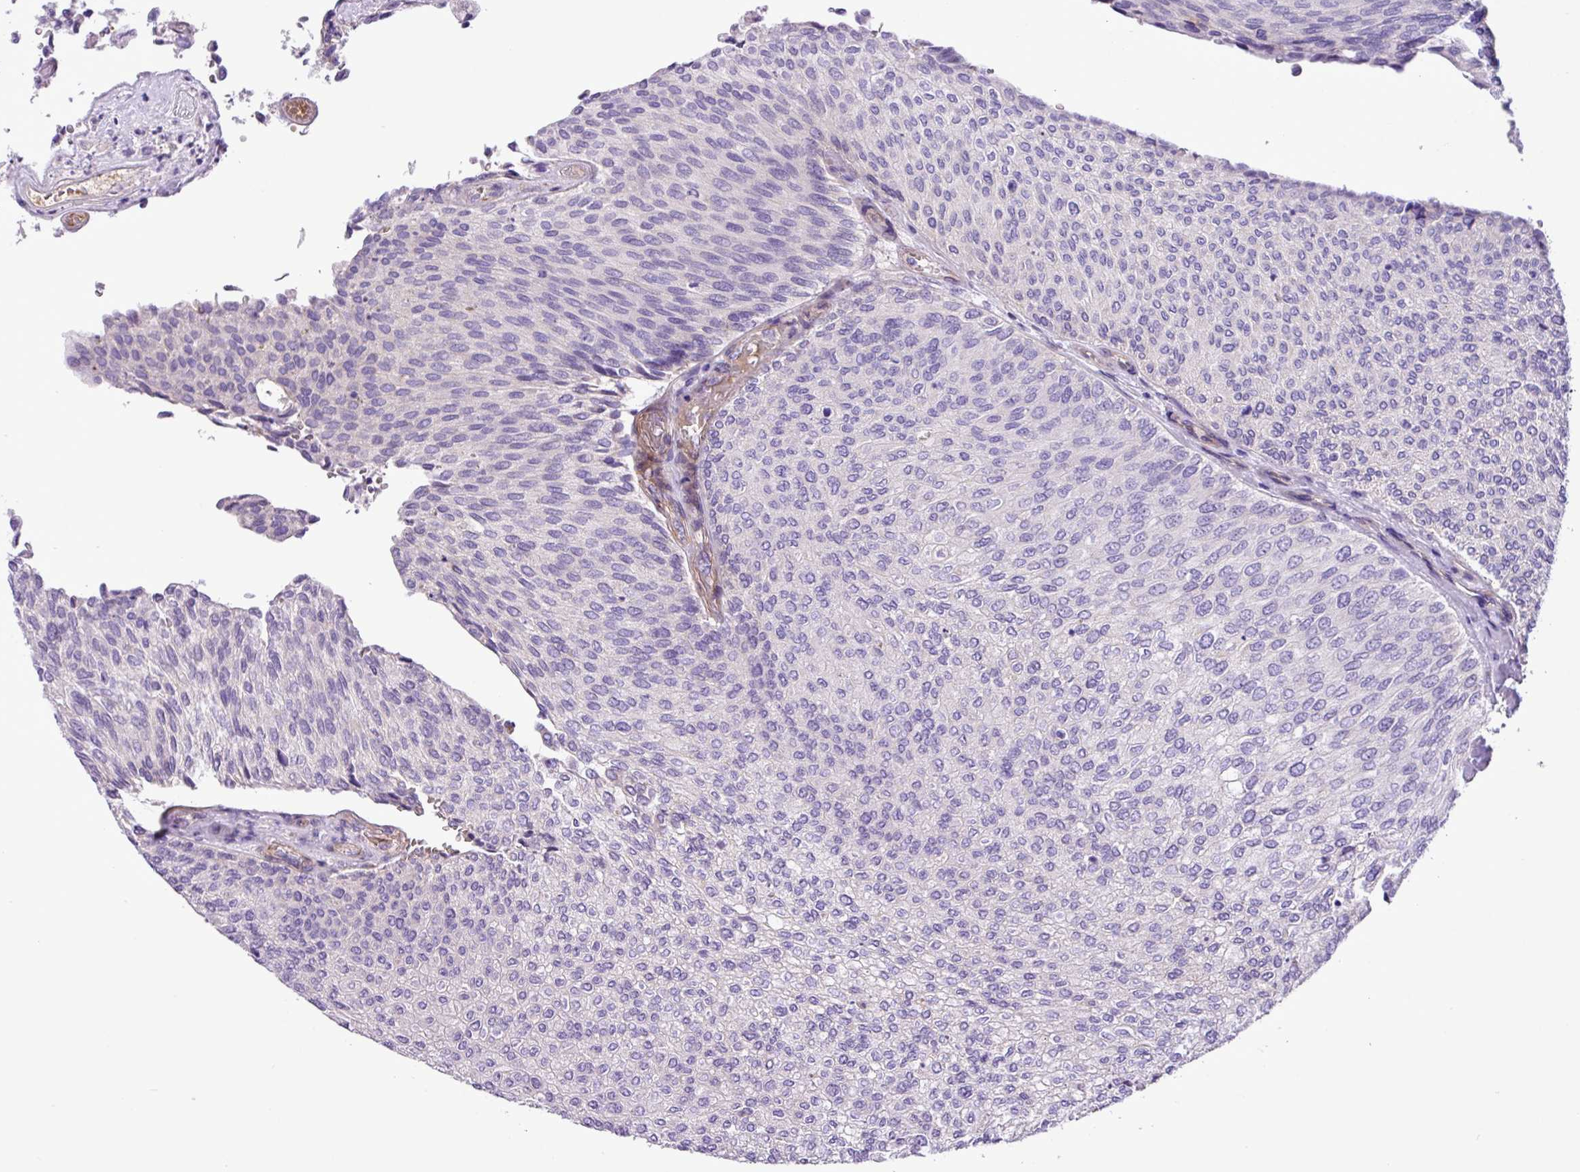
{"staining": {"intensity": "negative", "quantity": "none", "location": "none"}, "tissue": "urothelial cancer", "cell_type": "Tumor cells", "image_type": "cancer", "snomed": [{"axis": "morphology", "description": "Urothelial carcinoma, Low grade"}, {"axis": "topography", "description": "Urinary bladder"}], "caption": "A histopathology image of low-grade urothelial carcinoma stained for a protein exhibits no brown staining in tumor cells.", "gene": "C11orf91", "patient": {"sex": "female", "age": 79}}